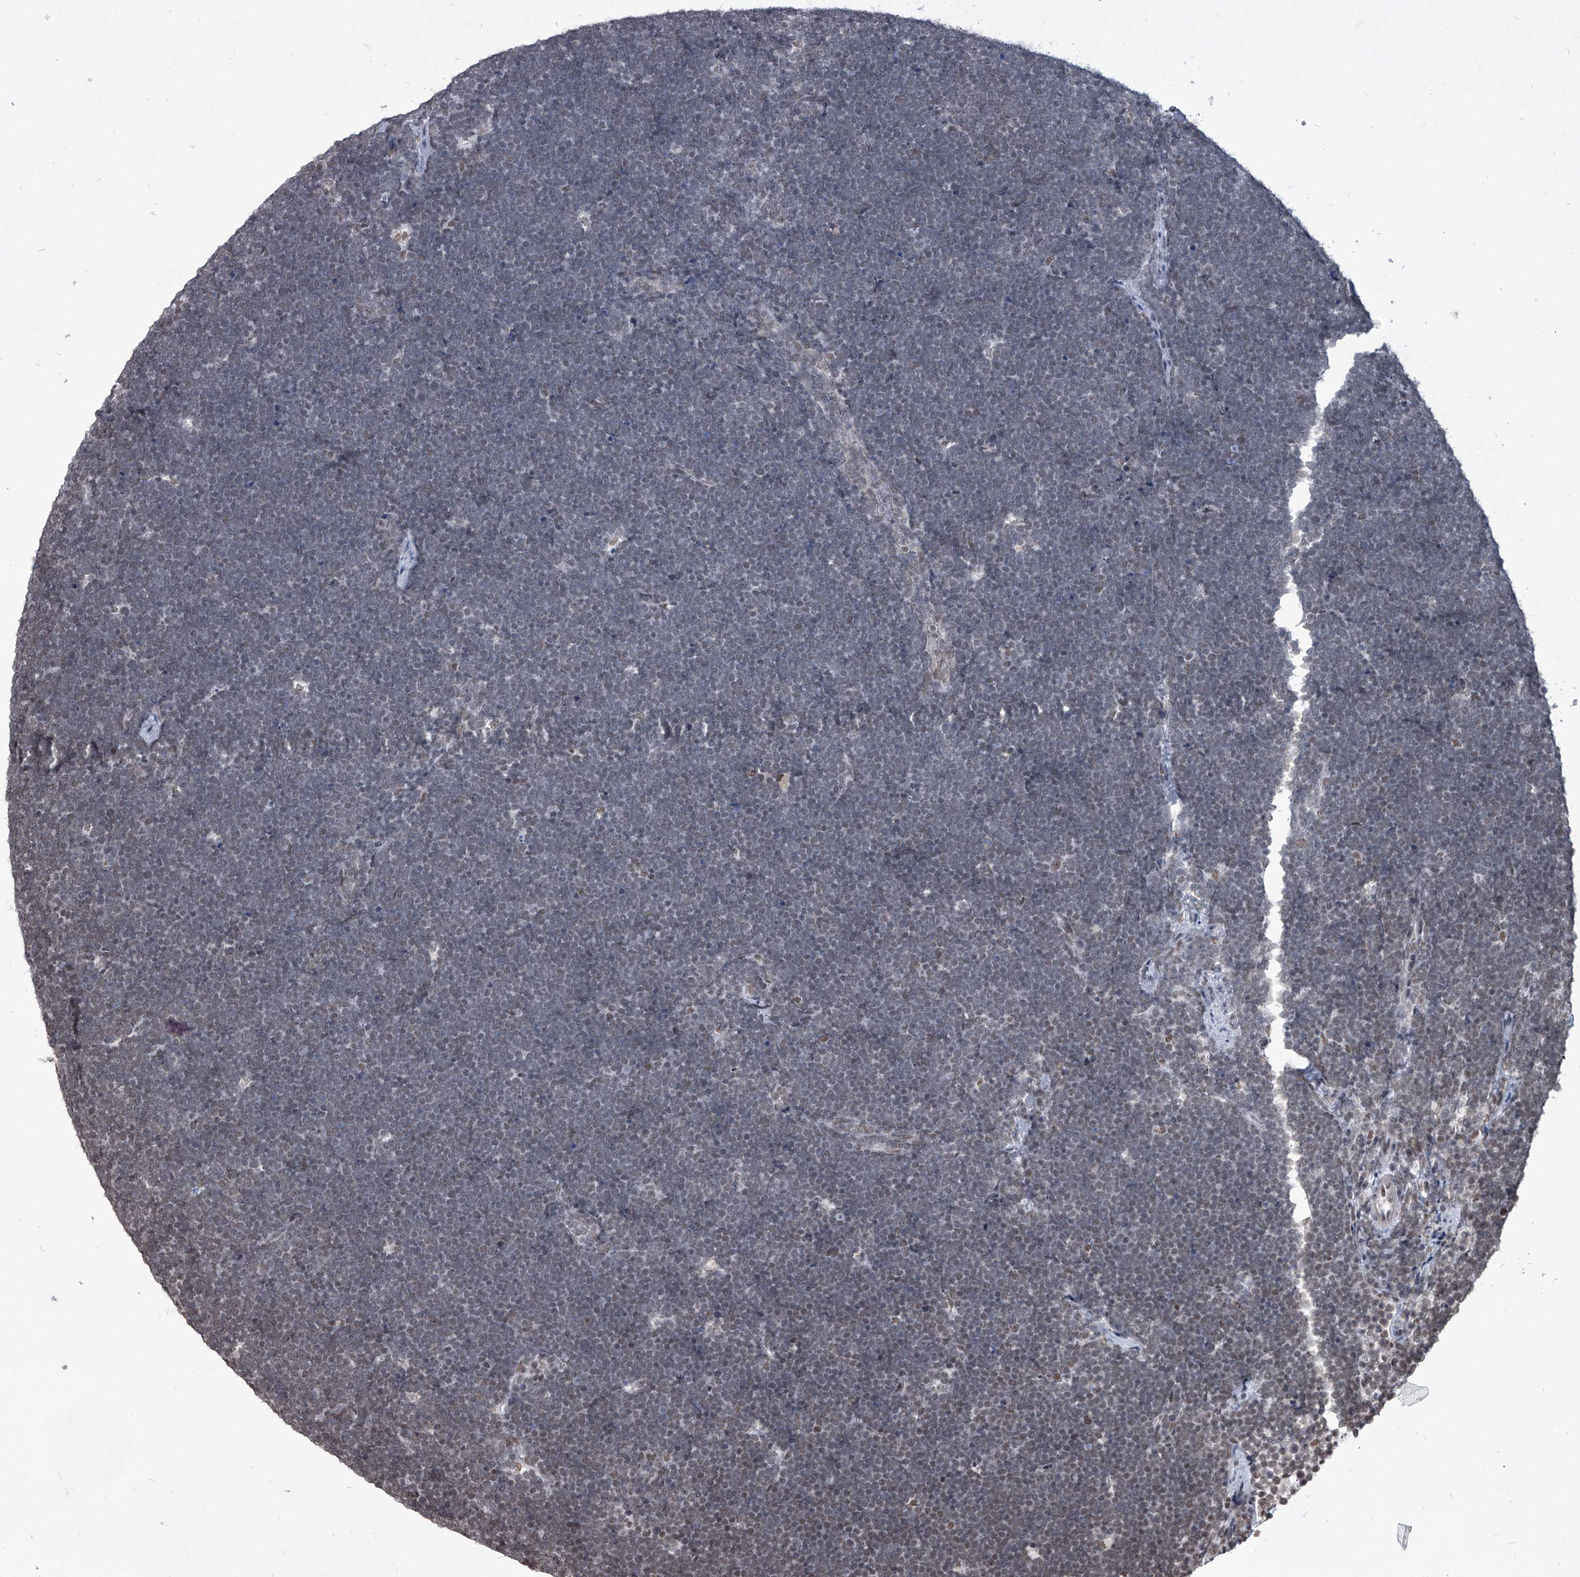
{"staining": {"intensity": "weak", "quantity": "<25%", "location": "nuclear"}, "tissue": "lymphoma", "cell_type": "Tumor cells", "image_type": "cancer", "snomed": [{"axis": "morphology", "description": "Malignant lymphoma, non-Hodgkin's type, High grade"}, {"axis": "topography", "description": "Lymph node"}], "caption": "The image displays no significant expression in tumor cells of high-grade malignant lymphoma, non-Hodgkin's type.", "gene": "PPIL4", "patient": {"sex": "male", "age": 13}}